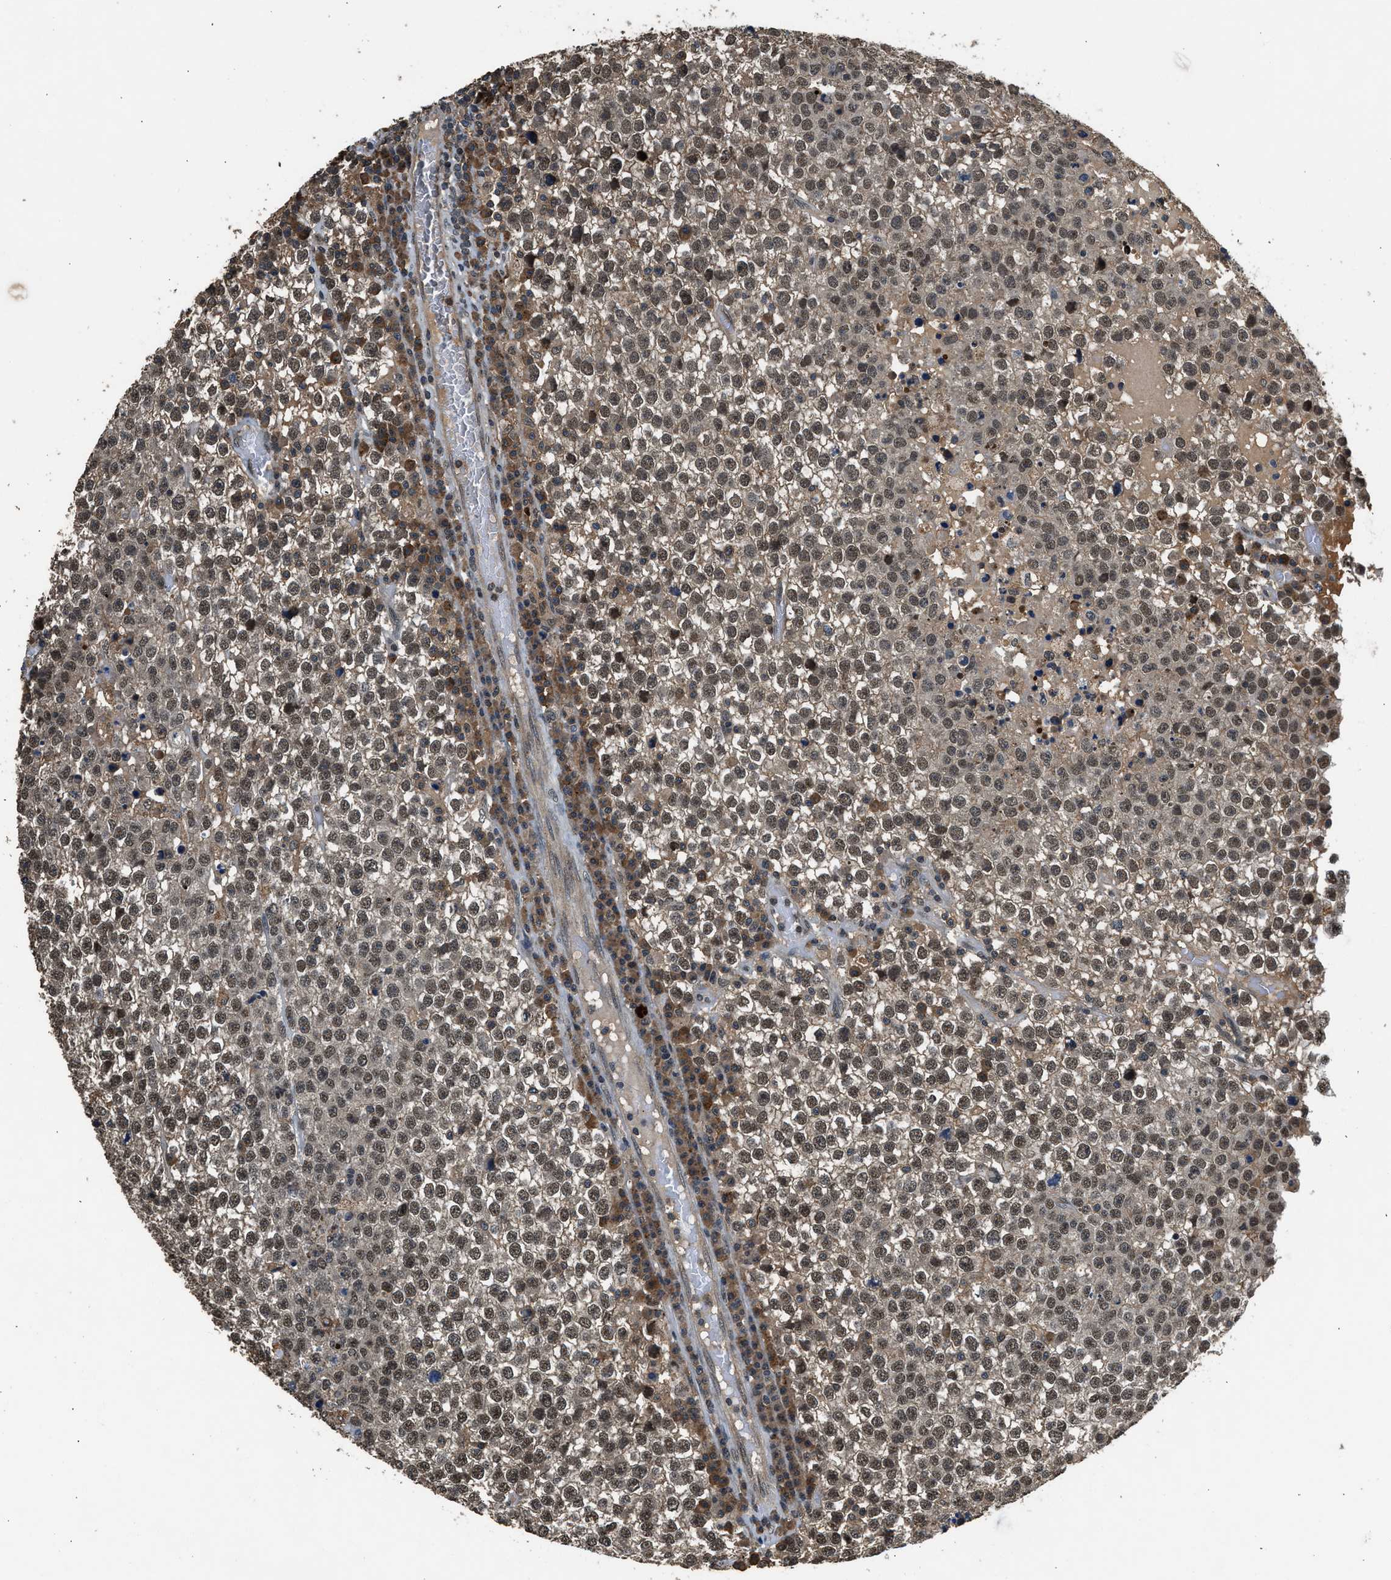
{"staining": {"intensity": "strong", "quantity": ">75%", "location": "nuclear"}, "tissue": "testis cancer", "cell_type": "Tumor cells", "image_type": "cancer", "snomed": [{"axis": "morphology", "description": "Seminoma, NOS"}, {"axis": "topography", "description": "Testis"}], "caption": "Strong nuclear positivity for a protein is present in approximately >75% of tumor cells of seminoma (testis) using immunohistochemistry (IHC).", "gene": "SLC15A4", "patient": {"sex": "male", "age": 65}}